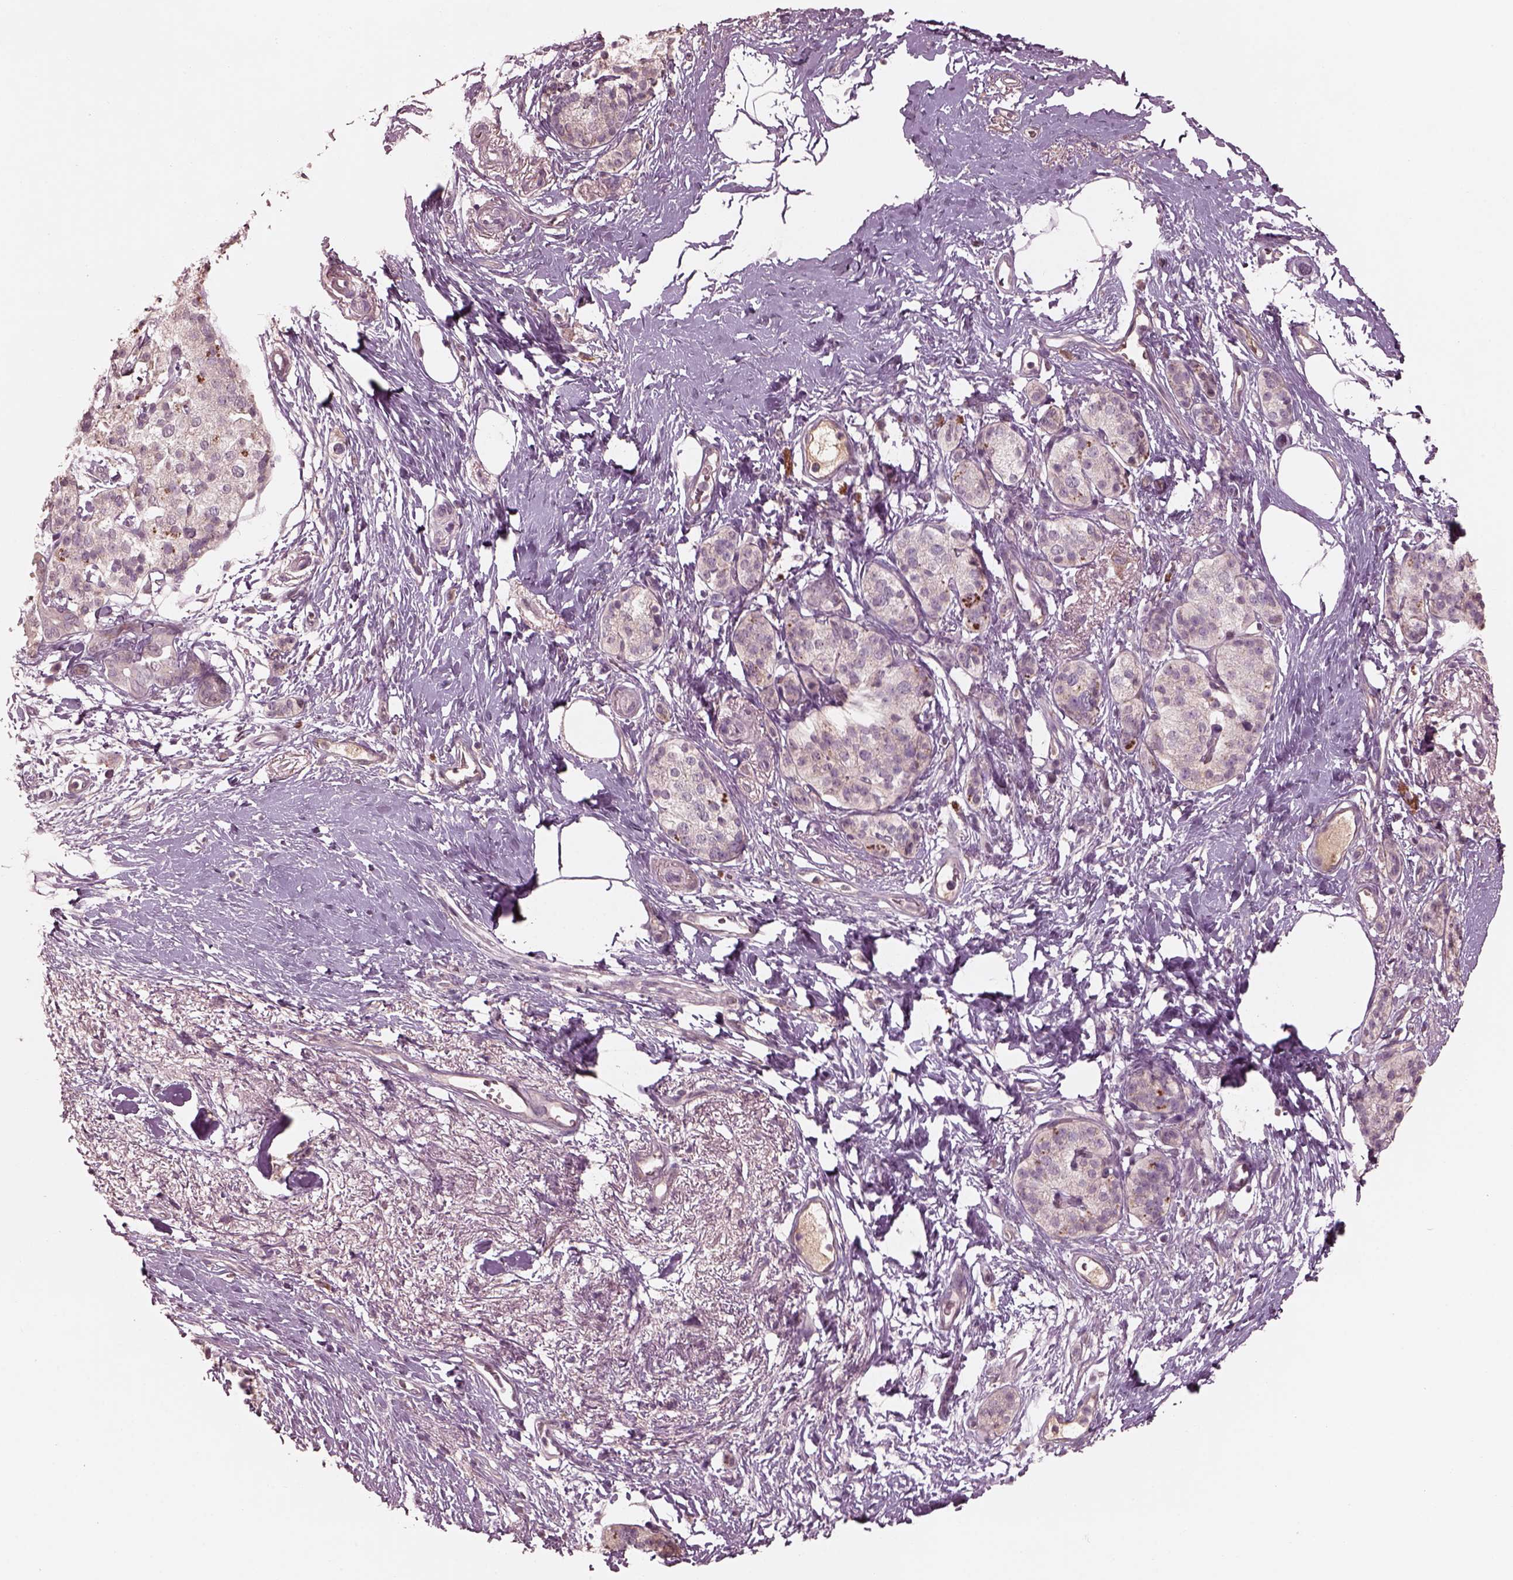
{"staining": {"intensity": "negative", "quantity": "none", "location": "none"}, "tissue": "pancreatic cancer", "cell_type": "Tumor cells", "image_type": "cancer", "snomed": [{"axis": "morphology", "description": "Adenocarcinoma, NOS"}, {"axis": "topography", "description": "Pancreas"}], "caption": "Pancreatic cancer stained for a protein using immunohistochemistry displays no expression tumor cells.", "gene": "VWA5B1", "patient": {"sex": "female", "age": 72}}